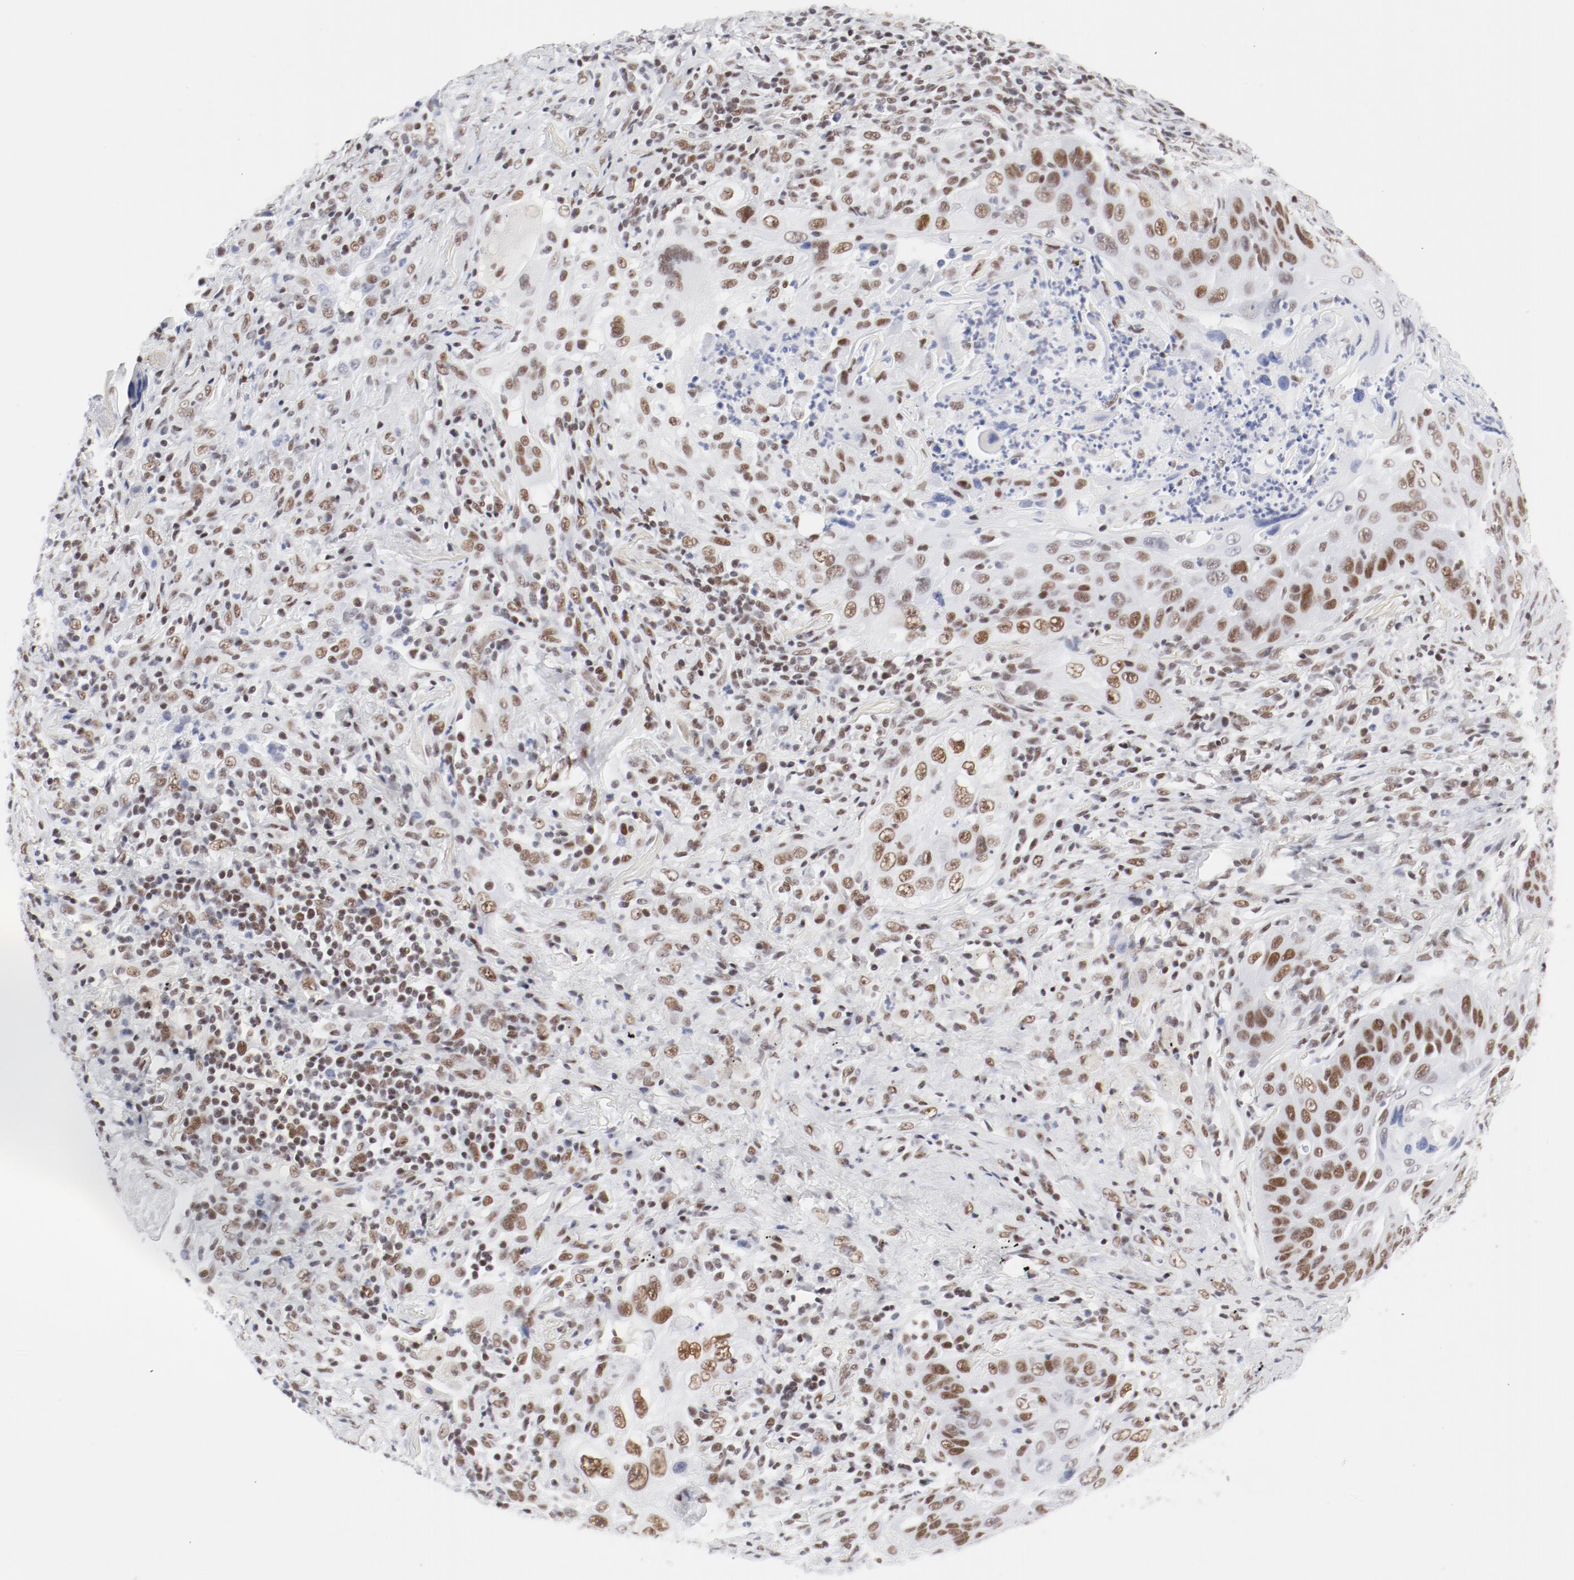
{"staining": {"intensity": "moderate", "quantity": ">75%", "location": "nuclear"}, "tissue": "lung cancer", "cell_type": "Tumor cells", "image_type": "cancer", "snomed": [{"axis": "morphology", "description": "Squamous cell carcinoma, NOS"}, {"axis": "topography", "description": "Lung"}], "caption": "Immunohistochemistry of lung cancer demonstrates medium levels of moderate nuclear expression in about >75% of tumor cells. Nuclei are stained in blue.", "gene": "ATF2", "patient": {"sex": "female", "age": 67}}